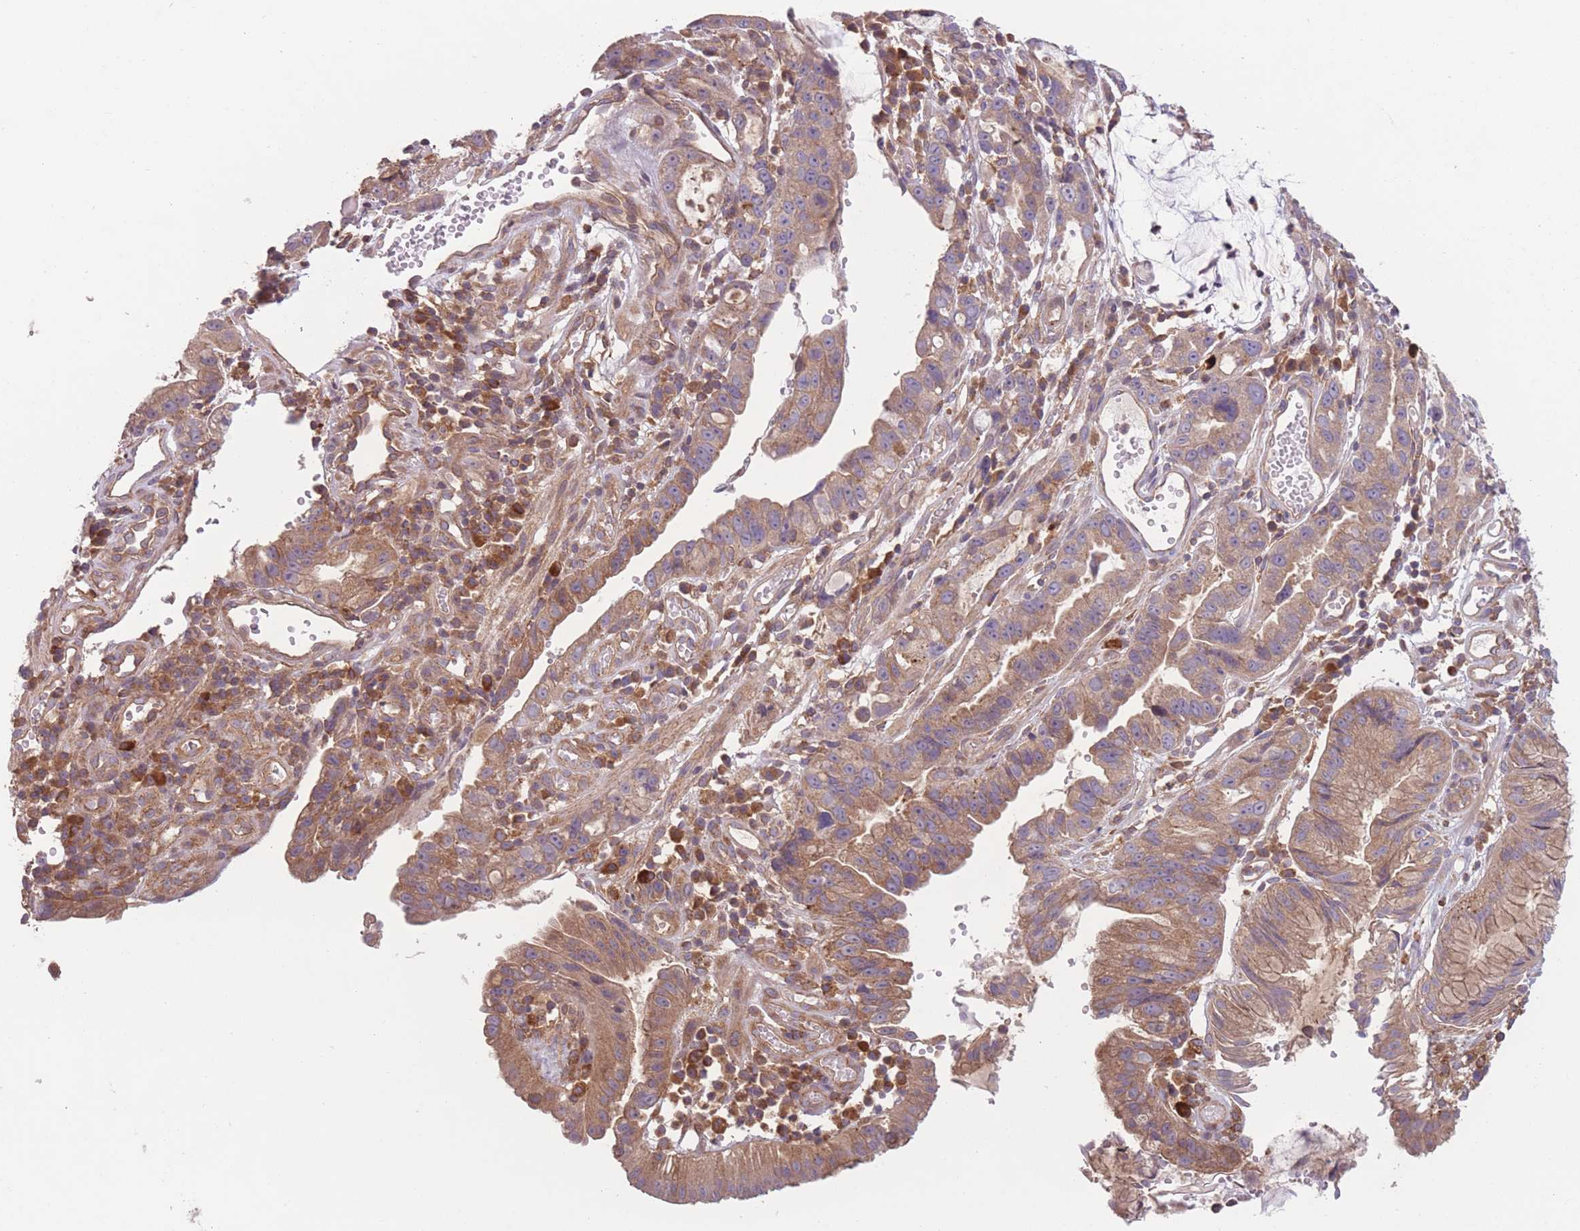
{"staining": {"intensity": "moderate", "quantity": ">75%", "location": "cytoplasmic/membranous"}, "tissue": "stomach cancer", "cell_type": "Tumor cells", "image_type": "cancer", "snomed": [{"axis": "morphology", "description": "Adenocarcinoma, NOS"}, {"axis": "topography", "description": "Stomach"}], "caption": "A medium amount of moderate cytoplasmic/membranous staining is appreciated in approximately >75% of tumor cells in adenocarcinoma (stomach) tissue.", "gene": "WASHC2A", "patient": {"sex": "male", "age": 55}}